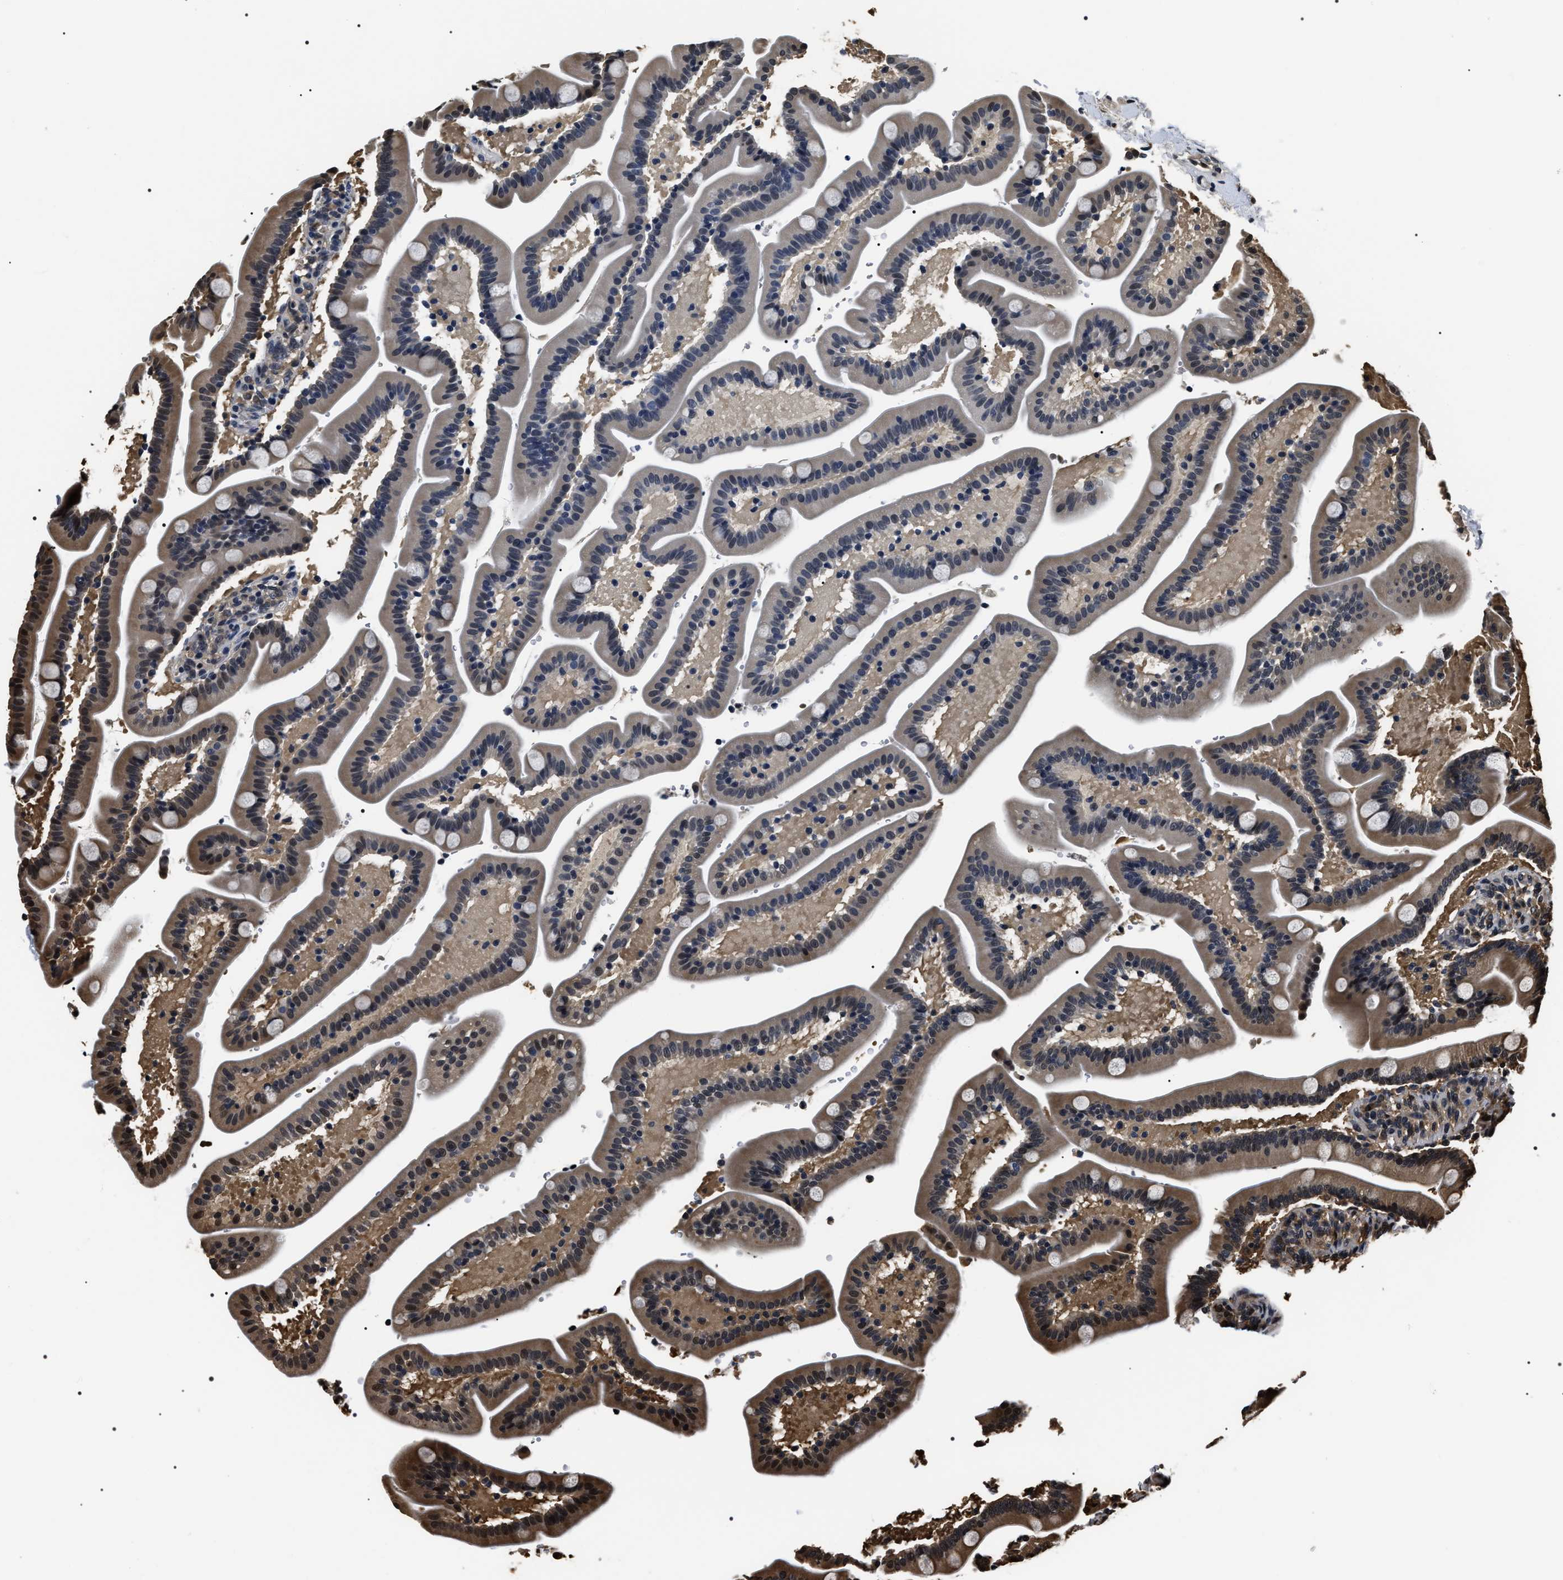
{"staining": {"intensity": "moderate", "quantity": "<25%", "location": "cytoplasmic/membranous"}, "tissue": "duodenum", "cell_type": "Glandular cells", "image_type": "normal", "snomed": [{"axis": "morphology", "description": "Normal tissue, NOS"}, {"axis": "topography", "description": "Duodenum"}], "caption": "IHC (DAB (3,3'-diaminobenzidine)) staining of normal duodenum exhibits moderate cytoplasmic/membranous protein staining in approximately <25% of glandular cells. The staining was performed using DAB (3,3'-diaminobenzidine), with brown indicating positive protein expression. Nuclei are stained blue with hematoxylin.", "gene": "ARHGAP22", "patient": {"sex": "male", "age": 54}}